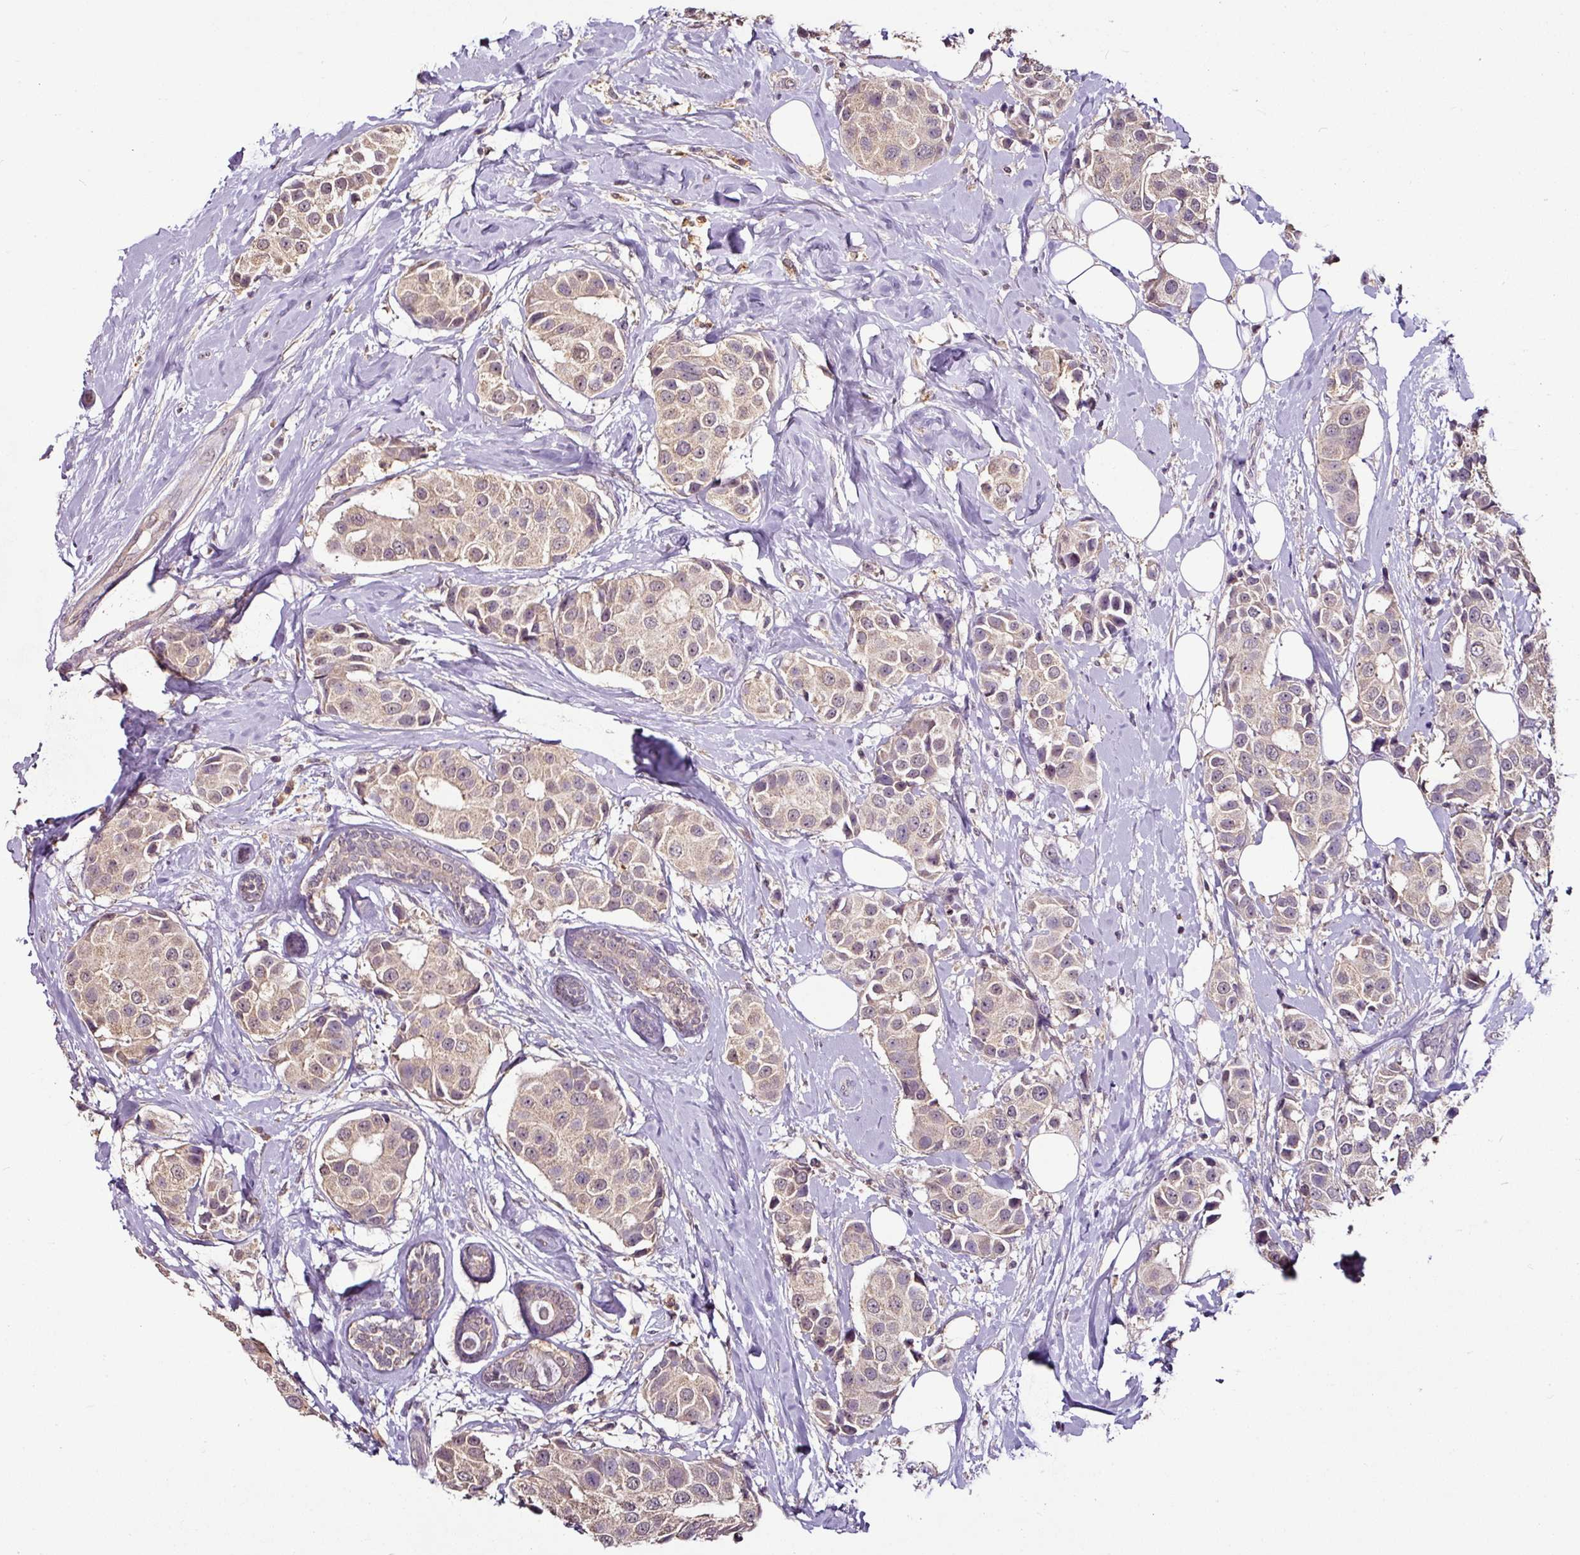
{"staining": {"intensity": "weak", "quantity": "25%-75%", "location": "cytoplasmic/membranous"}, "tissue": "breast cancer", "cell_type": "Tumor cells", "image_type": "cancer", "snomed": [{"axis": "morphology", "description": "Normal tissue, NOS"}, {"axis": "morphology", "description": "Duct carcinoma"}, {"axis": "topography", "description": "Breast"}], "caption": "Breast cancer (invasive ductal carcinoma) tissue exhibits weak cytoplasmic/membranous expression in about 25%-75% of tumor cells (DAB (3,3'-diaminobenzidine) = brown stain, brightfield microscopy at high magnification).", "gene": "RPL38", "patient": {"sex": "female", "age": 39}}